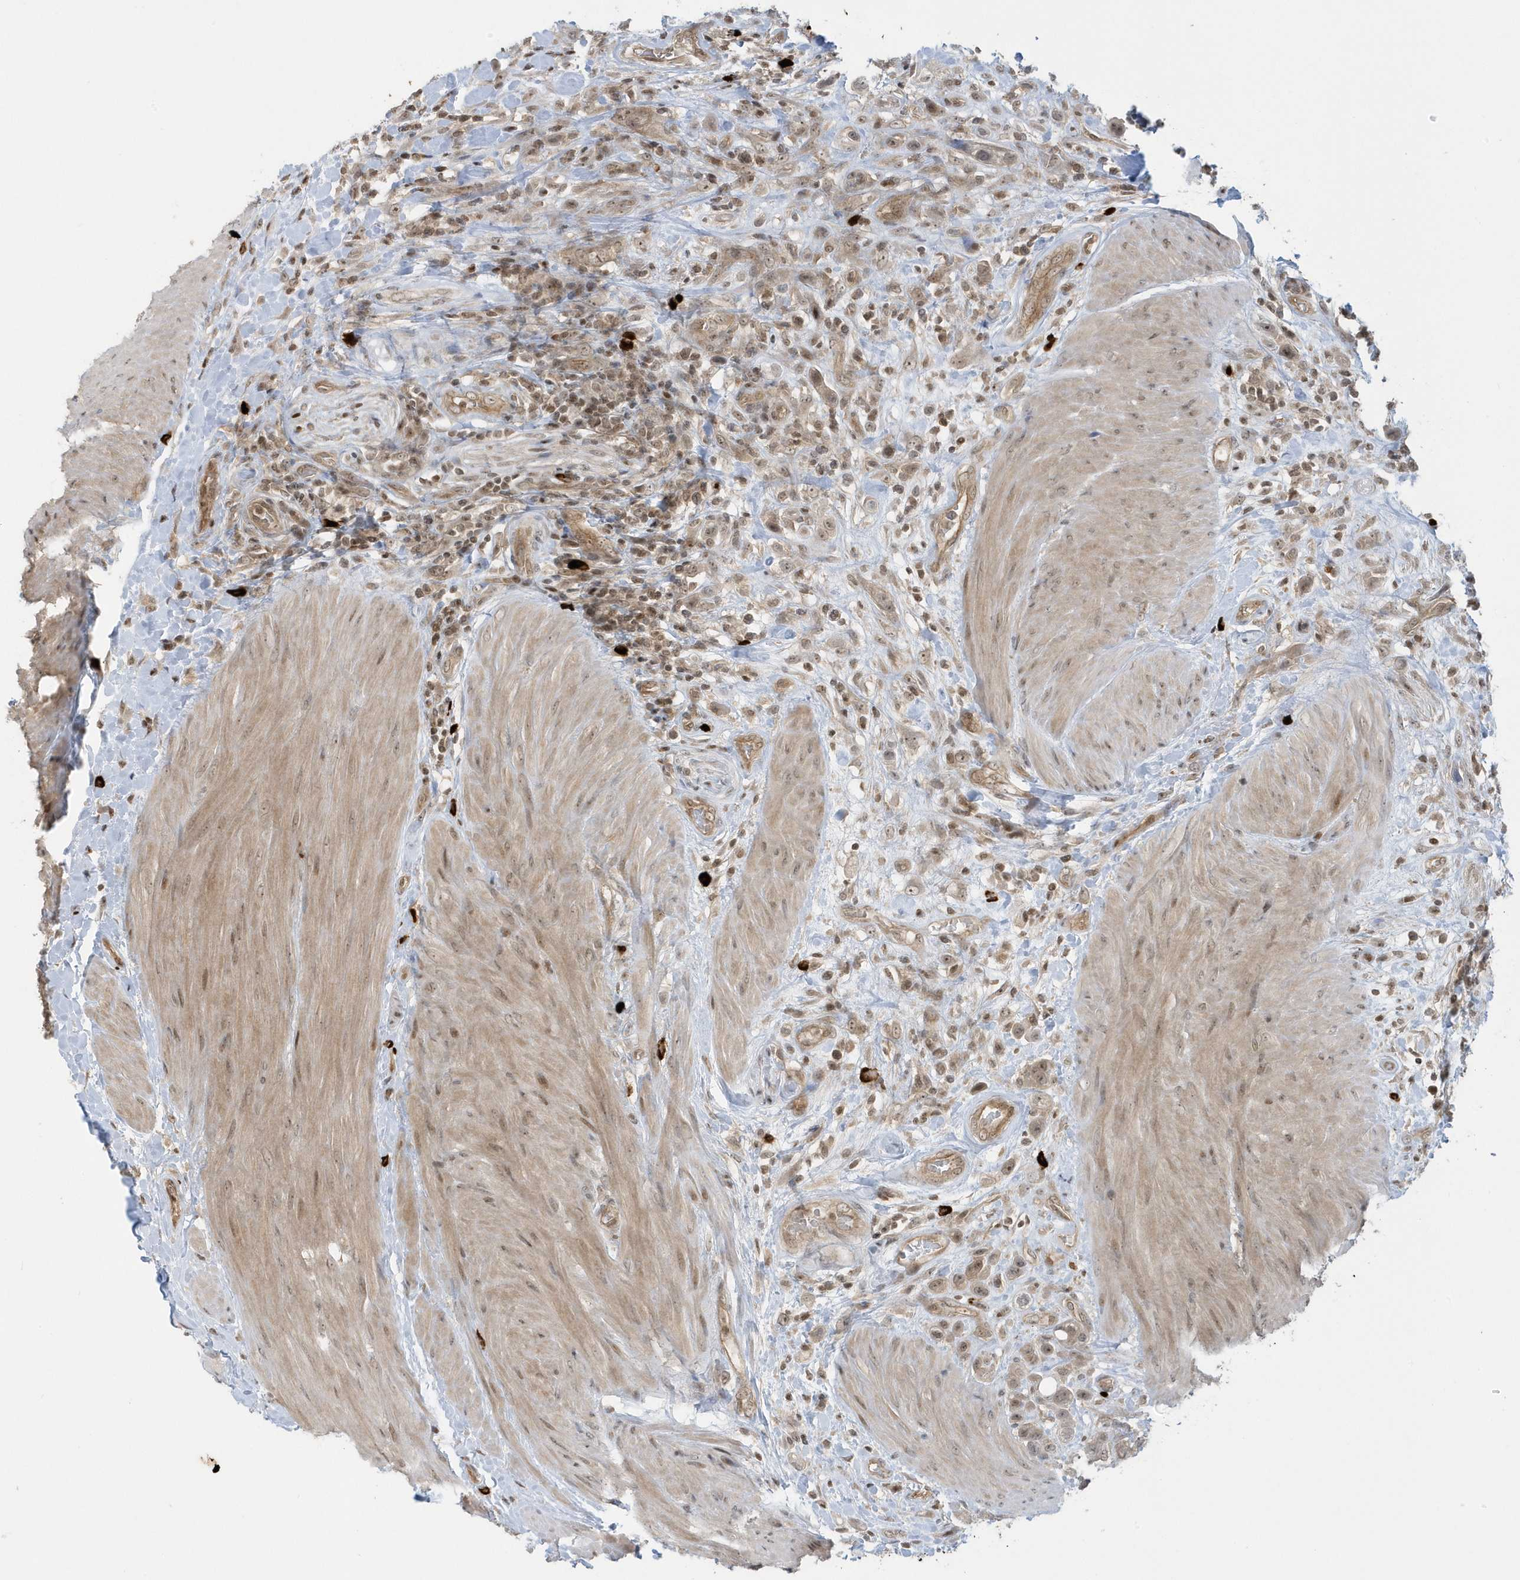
{"staining": {"intensity": "weak", "quantity": ">75%", "location": "nuclear"}, "tissue": "urothelial cancer", "cell_type": "Tumor cells", "image_type": "cancer", "snomed": [{"axis": "morphology", "description": "Urothelial carcinoma, High grade"}, {"axis": "topography", "description": "Urinary bladder"}], "caption": "Urothelial cancer stained with a brown dye displays weak nuclear positive staining in approximately >75% of tumor cells.", "gene": "PPP1R7", "patient": {"sex": "male", "age": 50}}